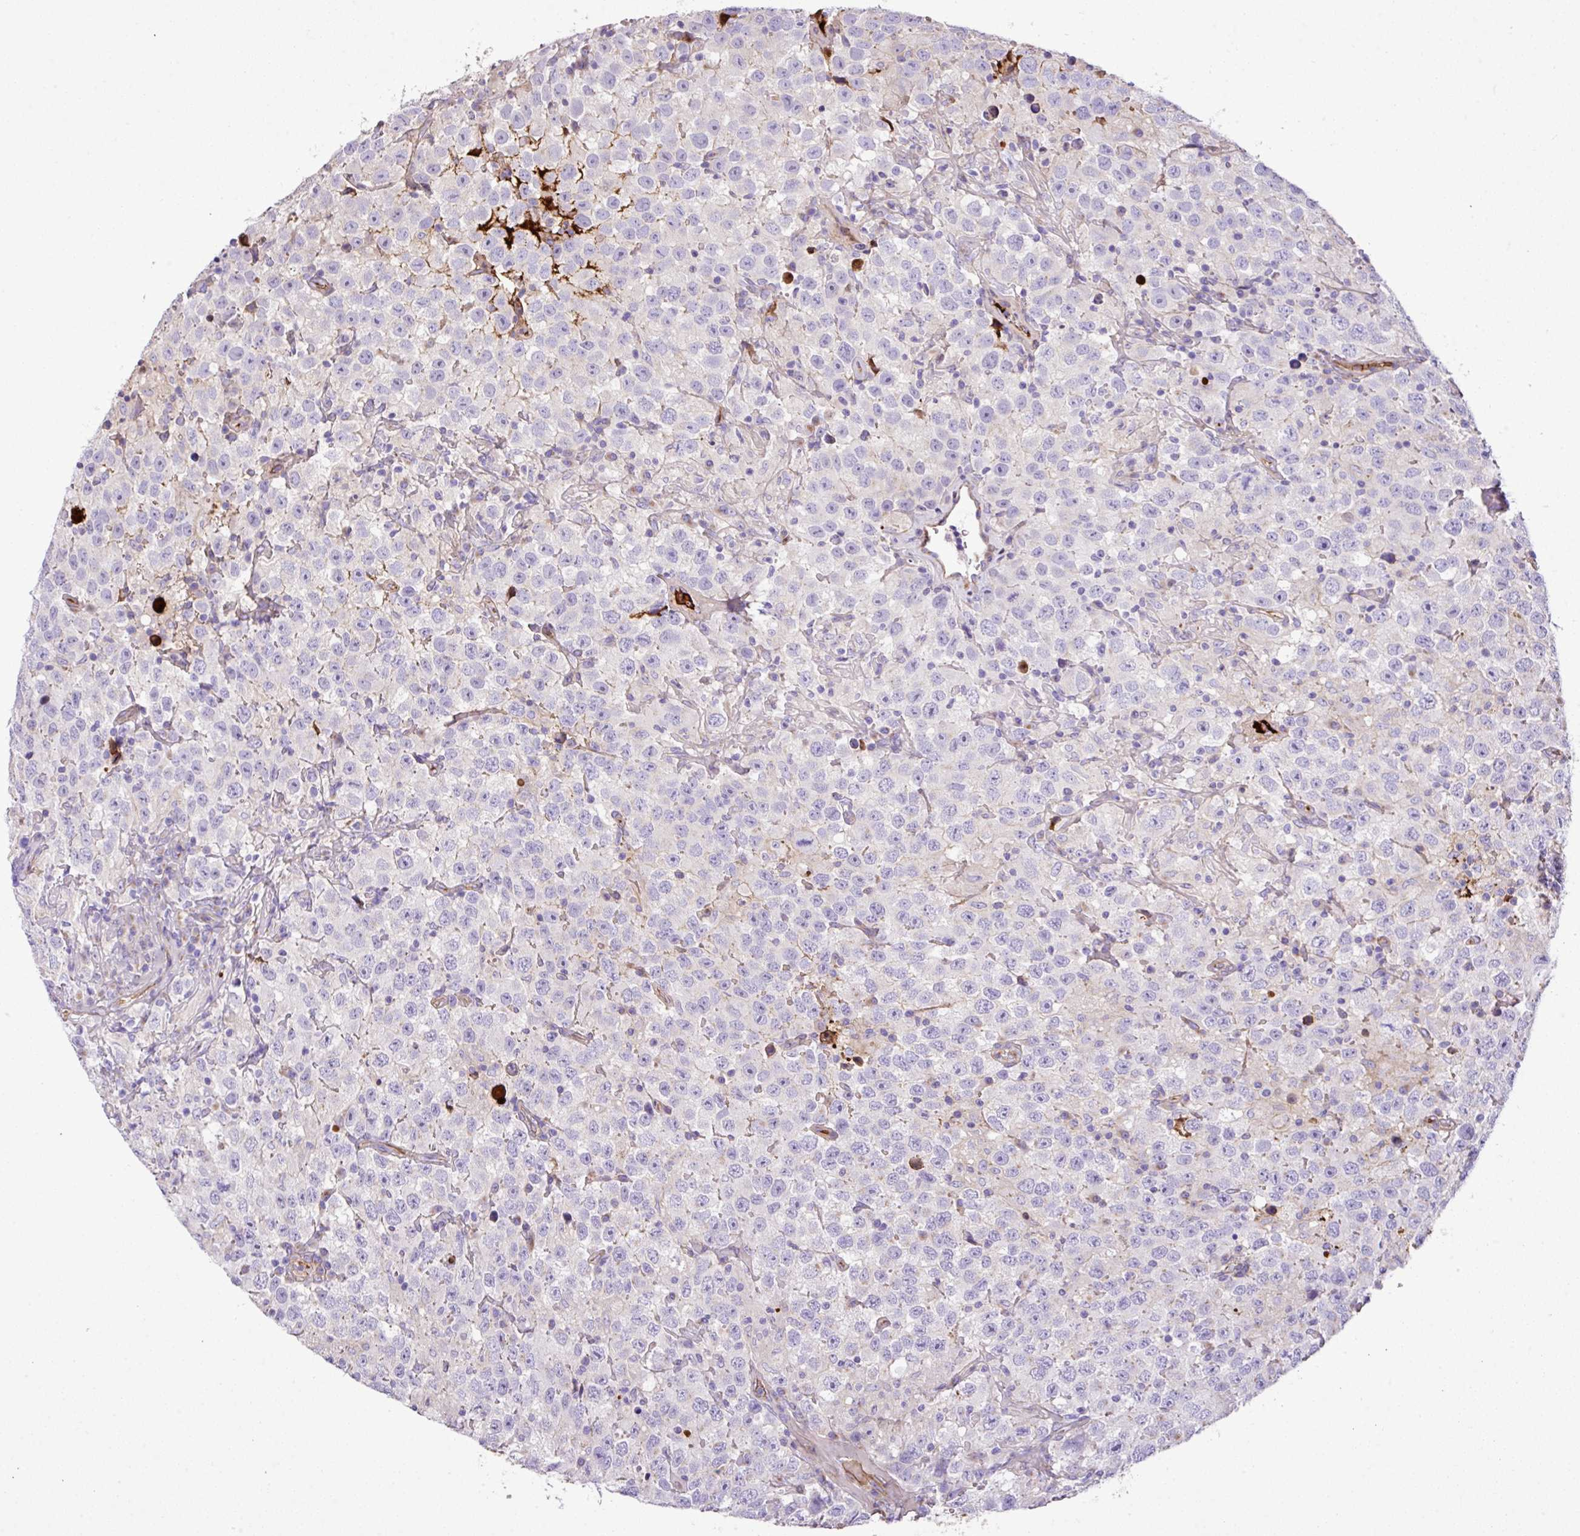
{"staining": {"intensity": "negative", "quantity": "none", "location": "none"}, "tissue": "testis cancer", "cell_type": "Tumor cells", "image_type": "cancer", "snomed": [{"axis": "morphology", "description": "Seminoma, NOS"}, {"axis": "topography", "description": "Testis"}], "caption": "A photomicrograph of testis cancer (seminoma) stained for a protein demonstrates no brown staining in tumor cells.", "gene": "CTXN2", "patient": {"sex": "male", "age": 41}}